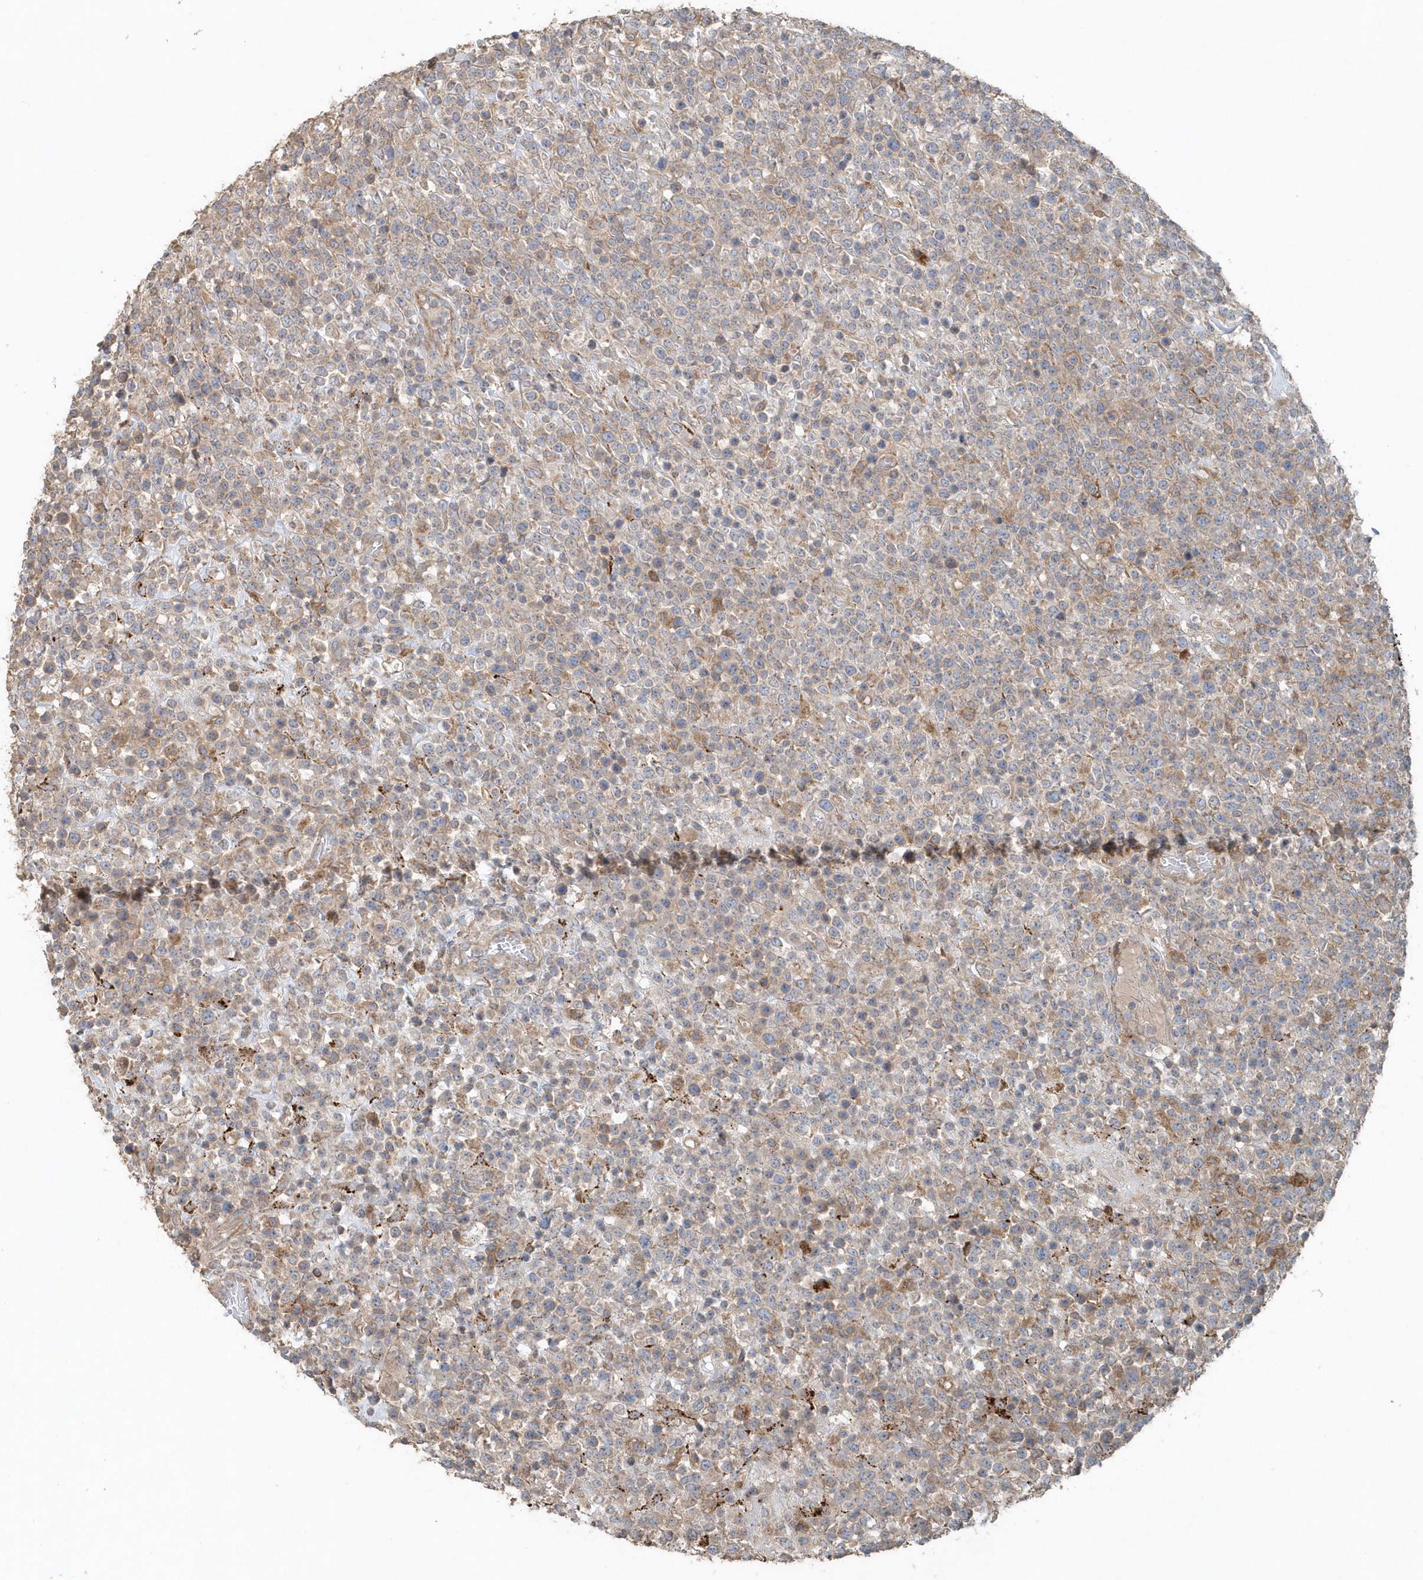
{"staining": {"intensity": "weak", "quantity": ">75%", "location": "cytoplasmic/membranous"}, "tissue": "lymphoma", "cell_type": "Tumor cells", "image_type": "cancer", "snomed": [{"axis": "morphology", "description": "Malignant lymphoma, non-Hodgkin's type, High grade"}, {"axis": "topography", "description": "Colon"}], "caption": "Human malignant lymphoma, non-Hodgkin's type (high-grade) stained with a protein marker reveals weak staining in tumor cells.", "gene": "MMUT", "patient": {"sex": "female", "age": 53}}